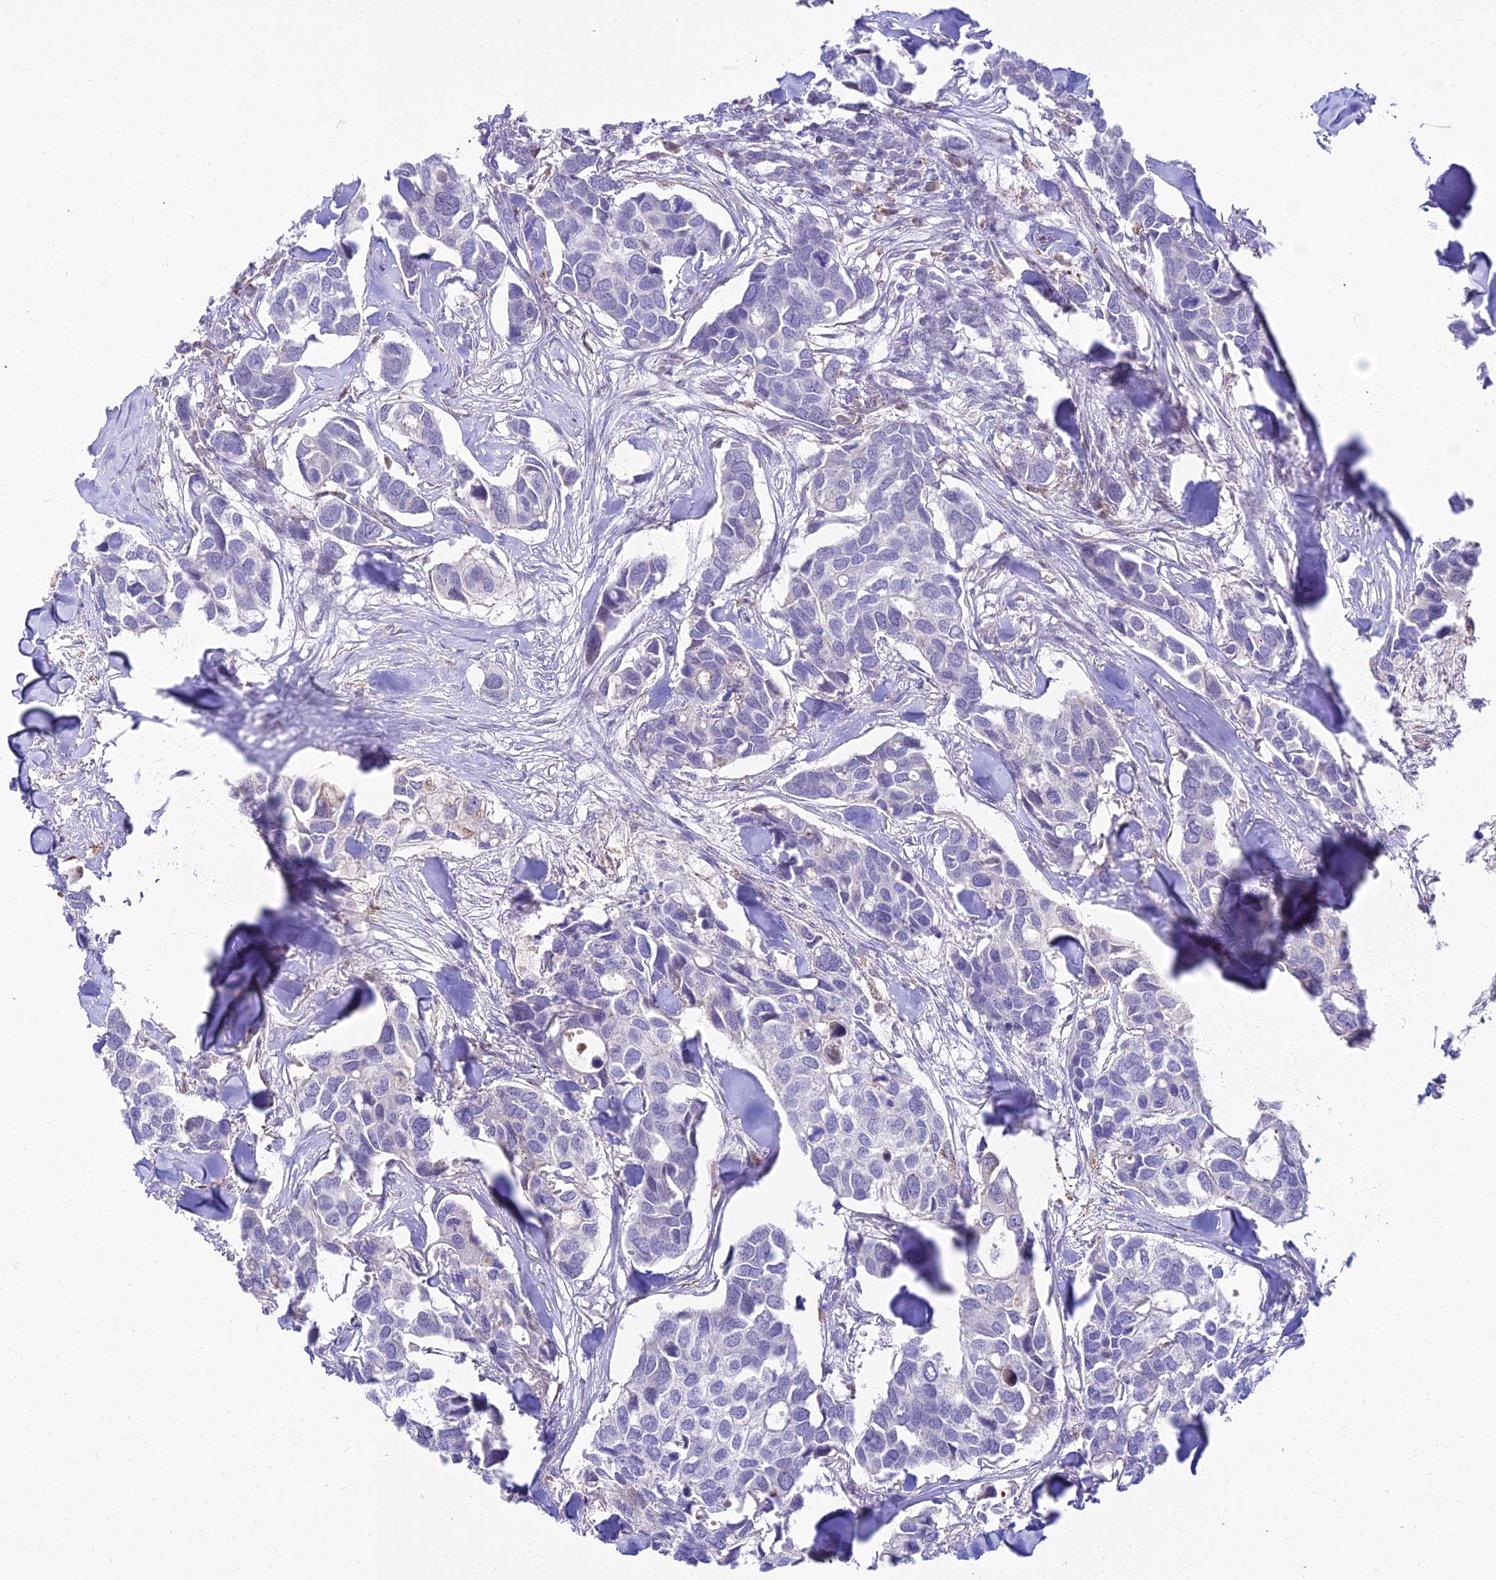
{"staining": {"intensity": "negative", "quantity": "none", "location": "none"}, "tissue": "breast cancer", "cell_type": "Tumor cells", "image_type": "cancer", "snomed": [{"axis": "morphology", "description": "Duct carcinoma"}, {"axis": "topography", "description": "Breast"}], "caption": "This is an immunohistochemistry (IHC) image of infiltrating ductal carcinoma (breast). There is no positivity in tumor cells.", "gene": "C6orf163", "patient": {"sex": "female", "age": 83}}